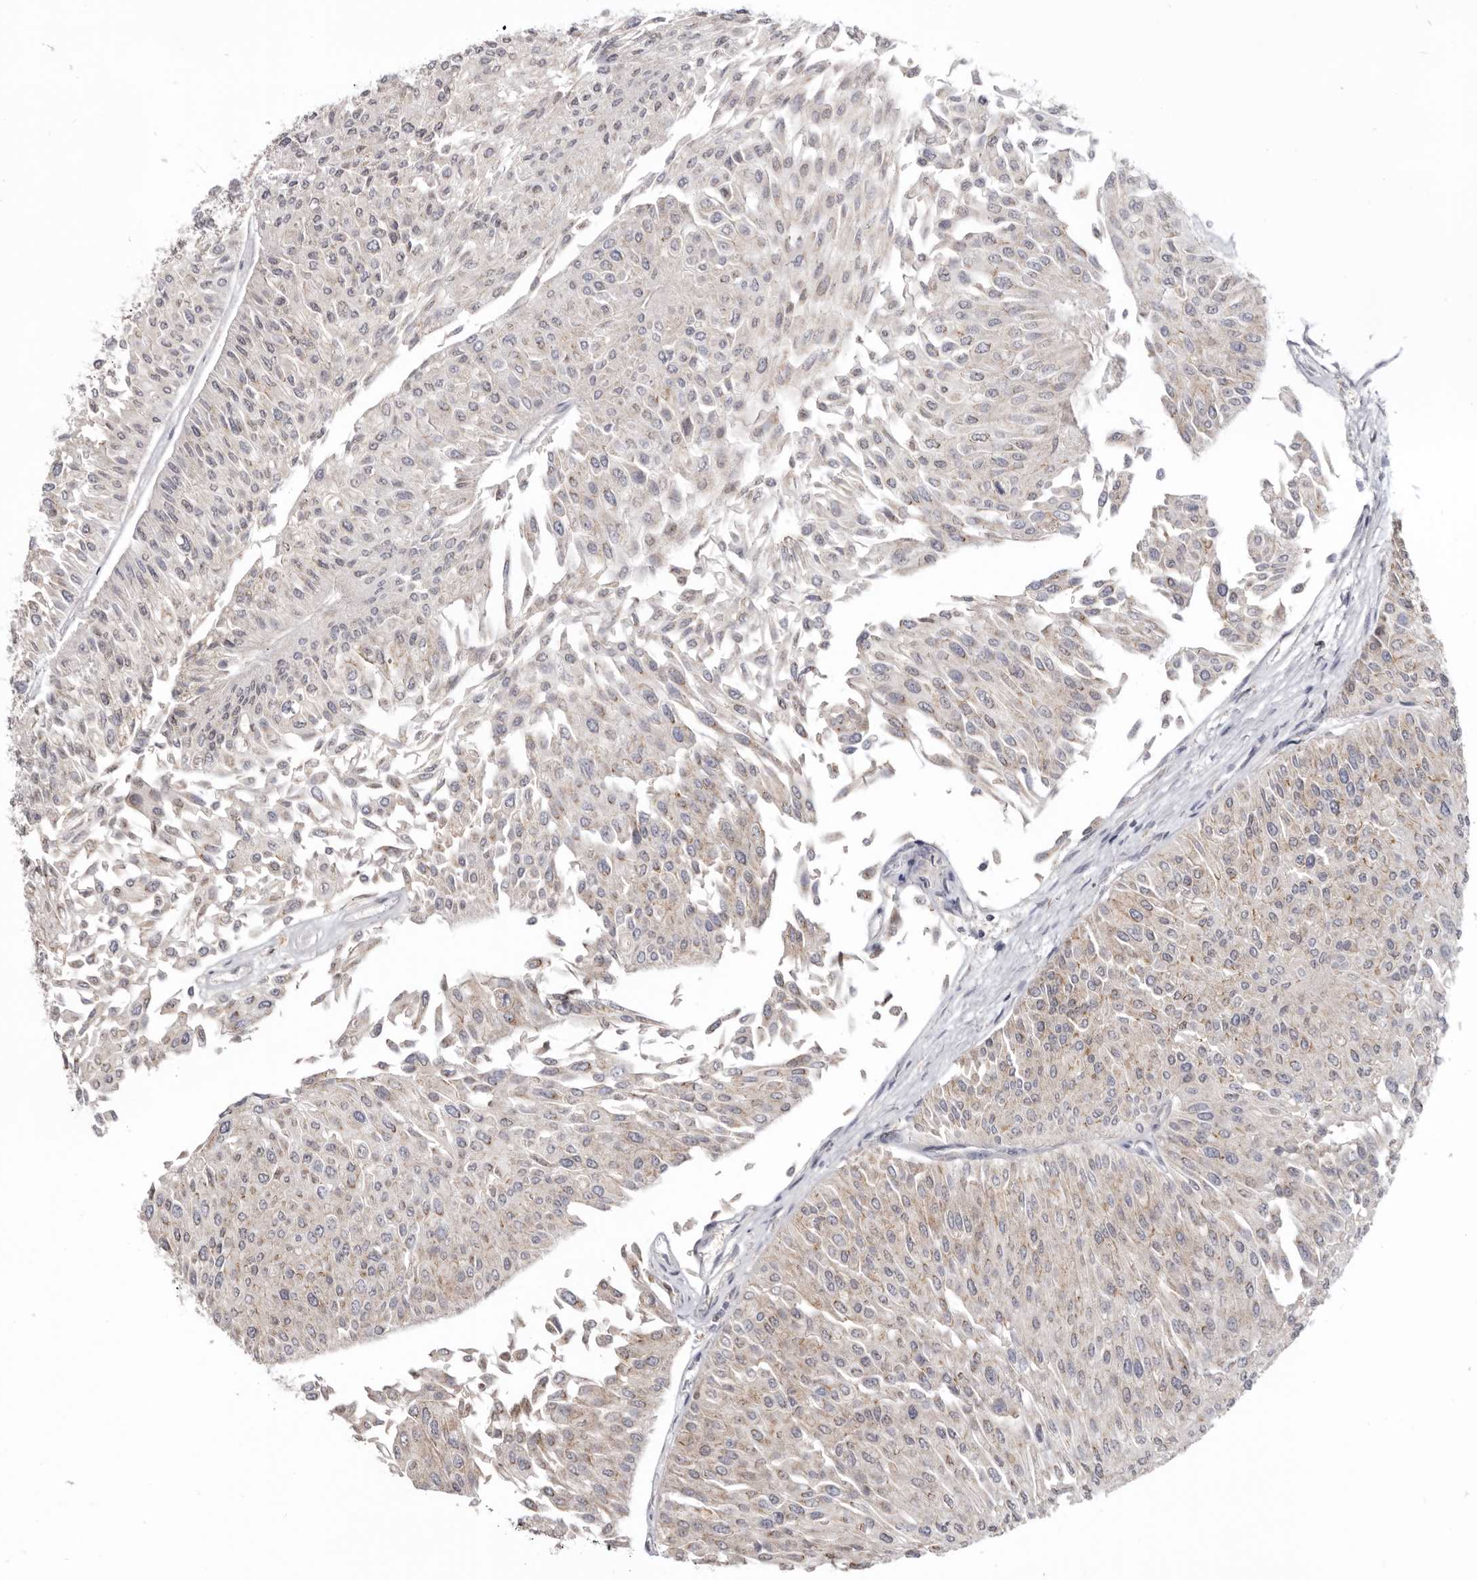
{"staining": {"intensity": "weak", "quantity": ">75%", "location": "cytoplasmic/membranous"}, "tissue": "urothelial cancer", "cell_type": "Tumor cells", "image_type": "cancer", "snomed": [{"axis": "morphology", "description": "Urothelial carcinoma, Low grade"}, {"axis": "topography", "description": "Urinary bladder"}], "caption": "Tumor cells display low levels of weak cytoplasmic/membranous expression in about >75% of cells in human urothelial carcinoma (low-grade).", "gene": "CGN", "patient": {"sex": "male", "age": 67}}